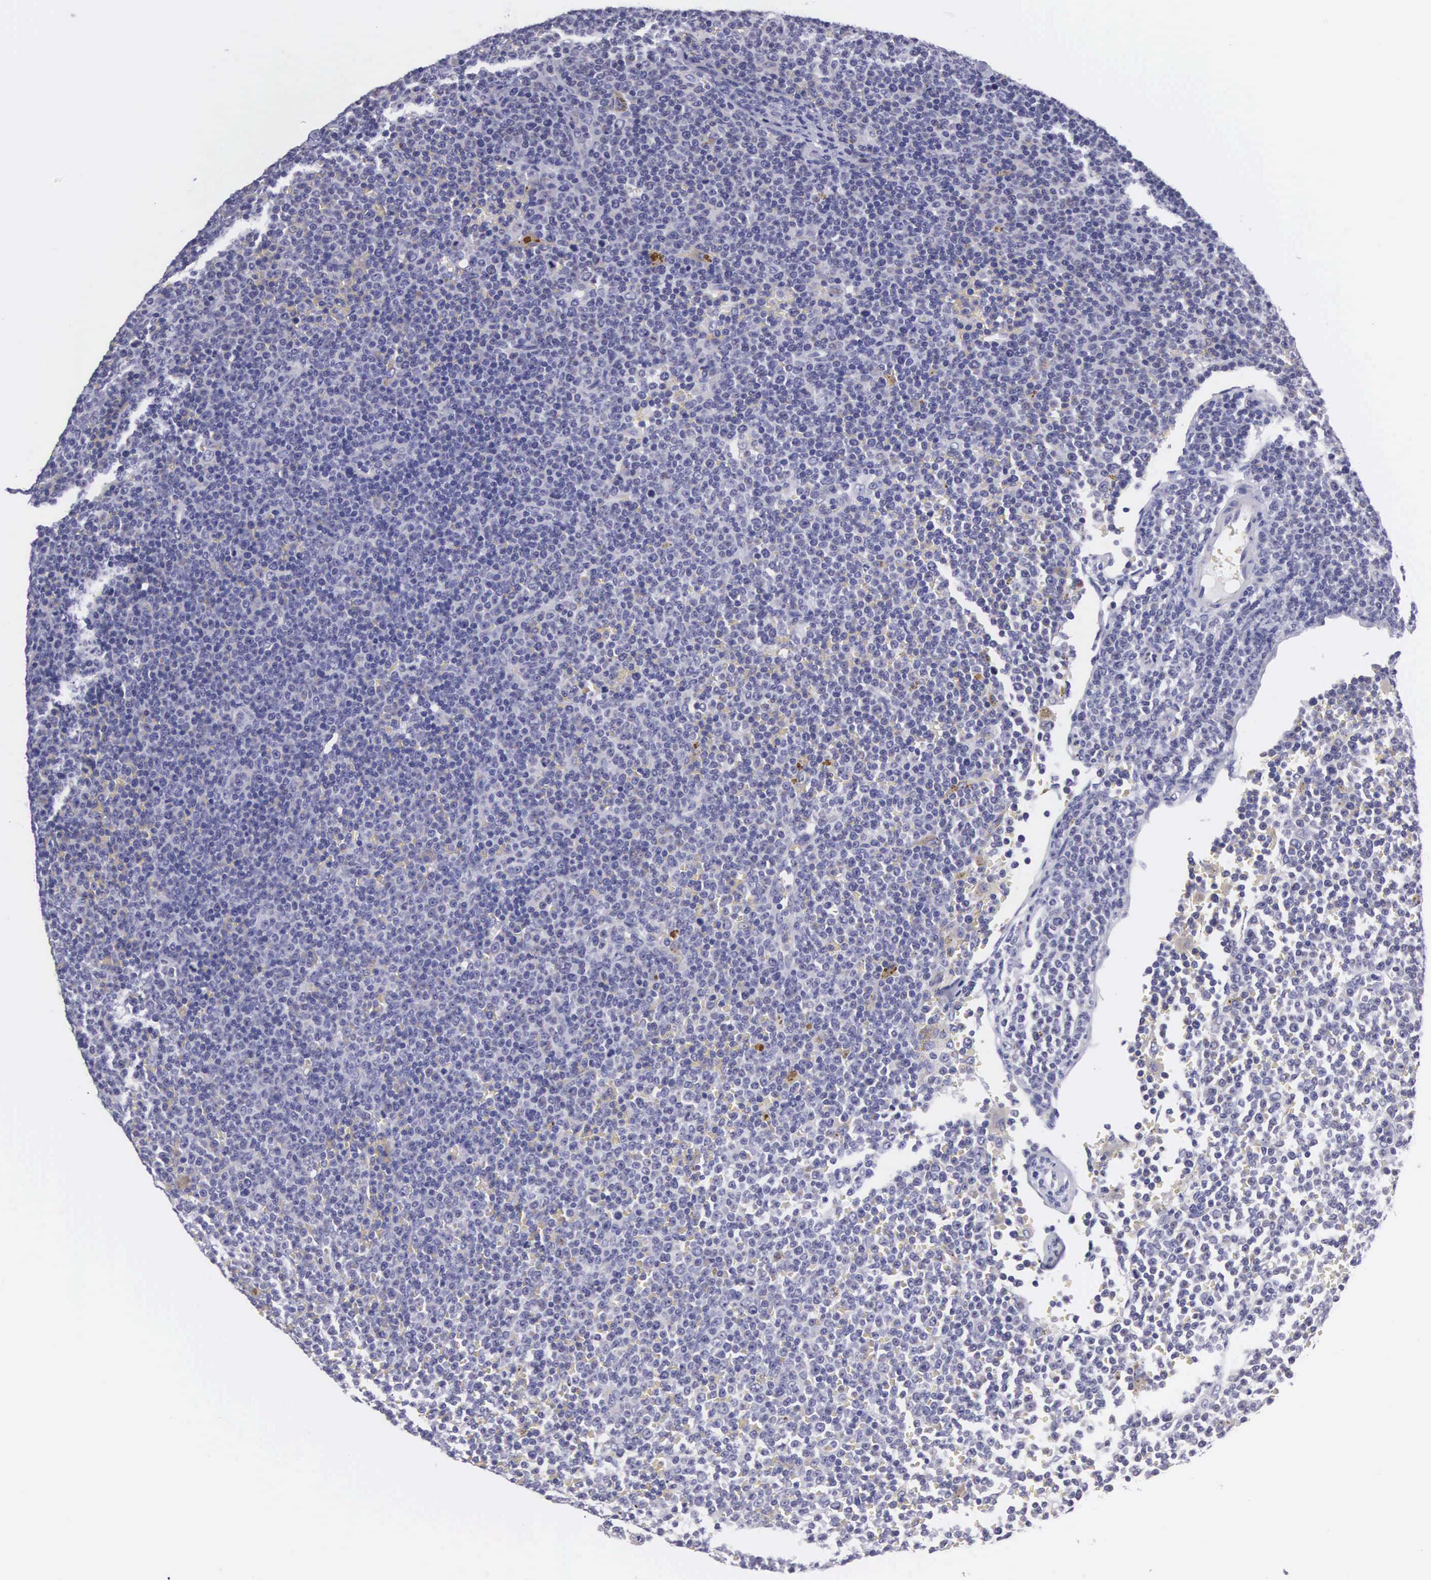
{"staining": {"intensity": "negative", "quantity": "none", "location": "none"}, "tissue": "lymphoma", "cell_type": "Tumor cells", "image_type": "cancer", "snomed": [{"axis": "morphology", "description": "Malignant lymphoma, non-Hodgkin's type, Low grade"}, {"axis": "topography", "description": "Lymph node"}], "caption": "This histopathology image is of lymphoma stained with IHC to label a protein in brown with the nuclei are counter-stained blue. There is no expression in tumor cells.", "gene": "SOX11", "patient": {"sex": "male", "age": 50}}